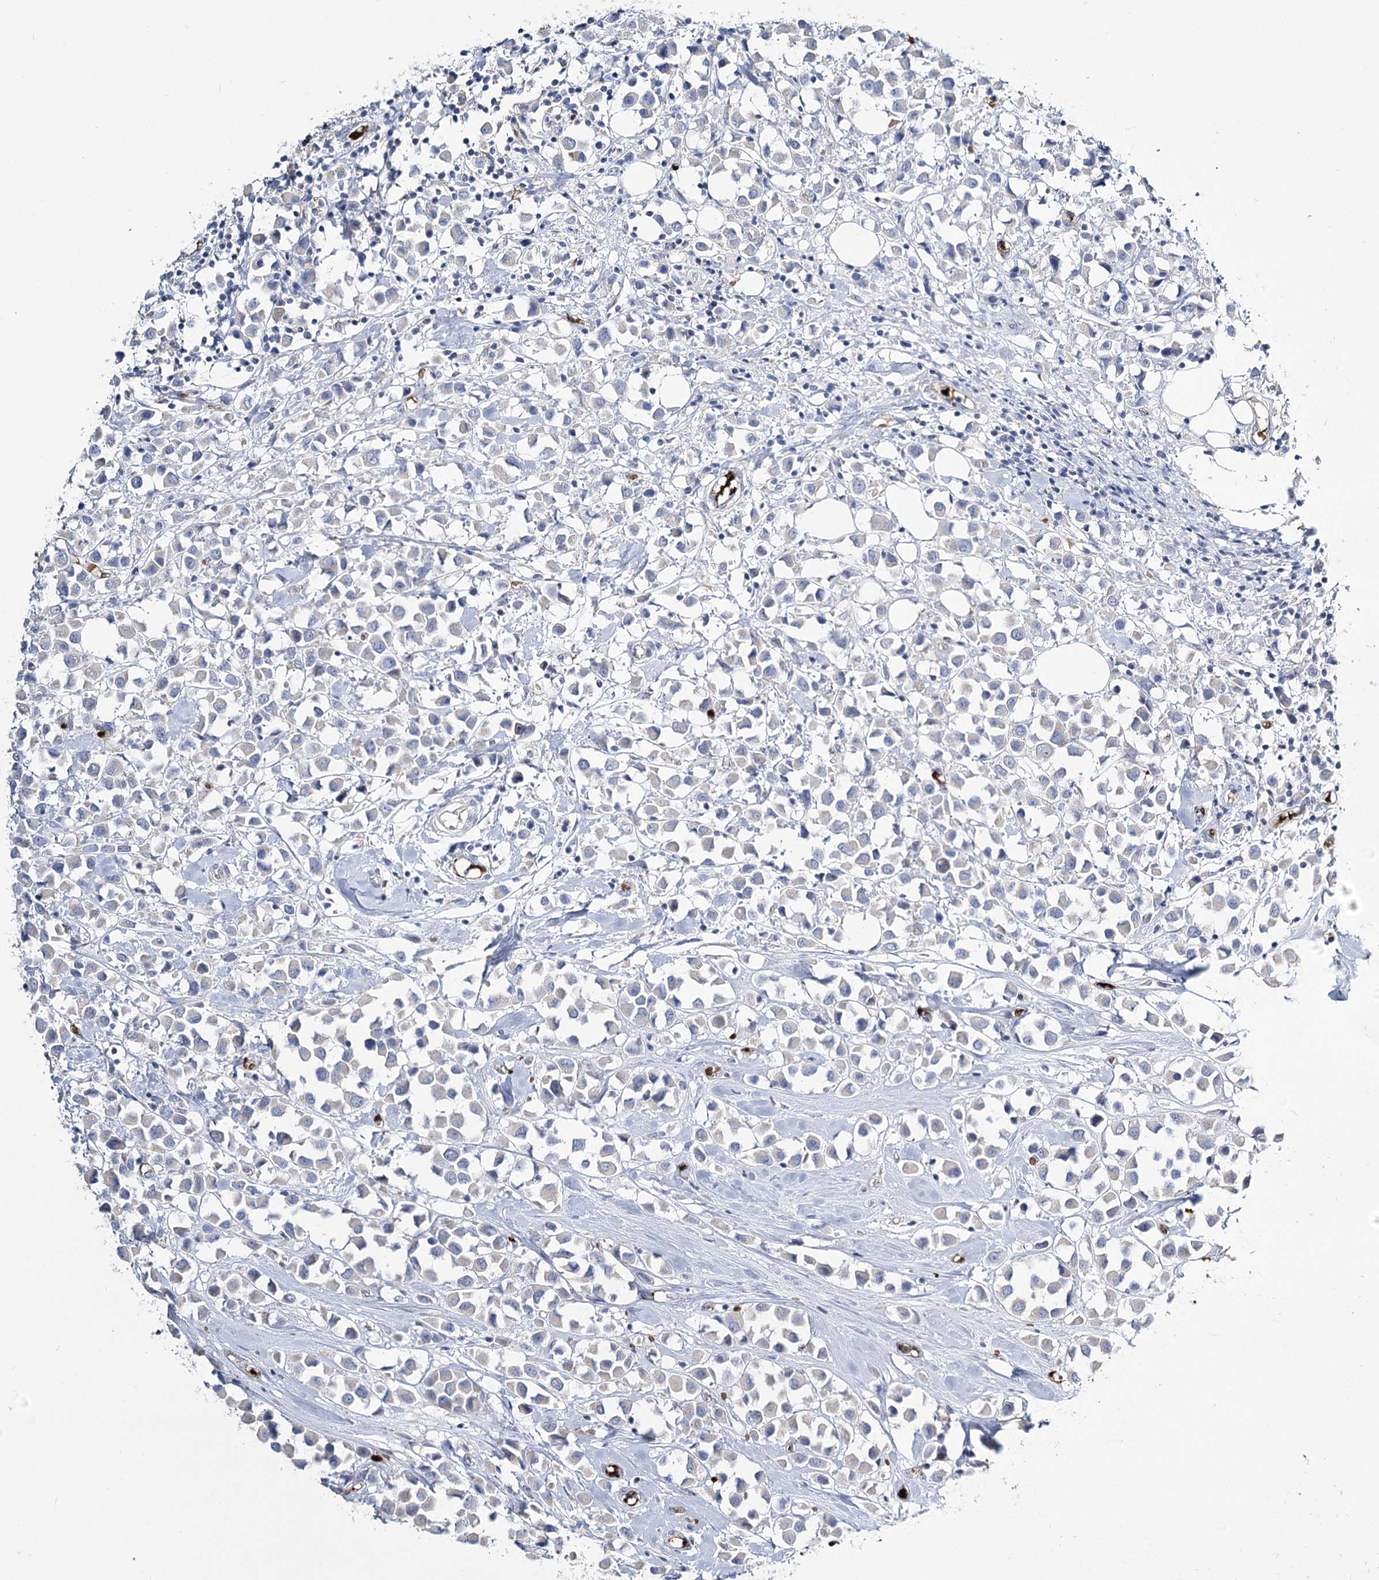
{"staining": {"intensity": "negative", "quantity": "none", "location": "none"}, "tissue": "breast cancer", "cell_type": "Tumor cells", "image_type": "cancer", "snomed": [{"axis": "morphology", "description": "Duct carcinoma"}, {"axis": "topography", "description": "Breast"}], "caption": "Protein analysis of invasive ductal carcinoma (breast) reveals no significant expression in tumor cells. (Stains: DAB immunohistochemistry (IHC) with hematoxylin counter stain, Microscopy: brightfield microscopy at high magnification).", "gene": "GBF1", "patient": {"sex": "female", "age": 61}}